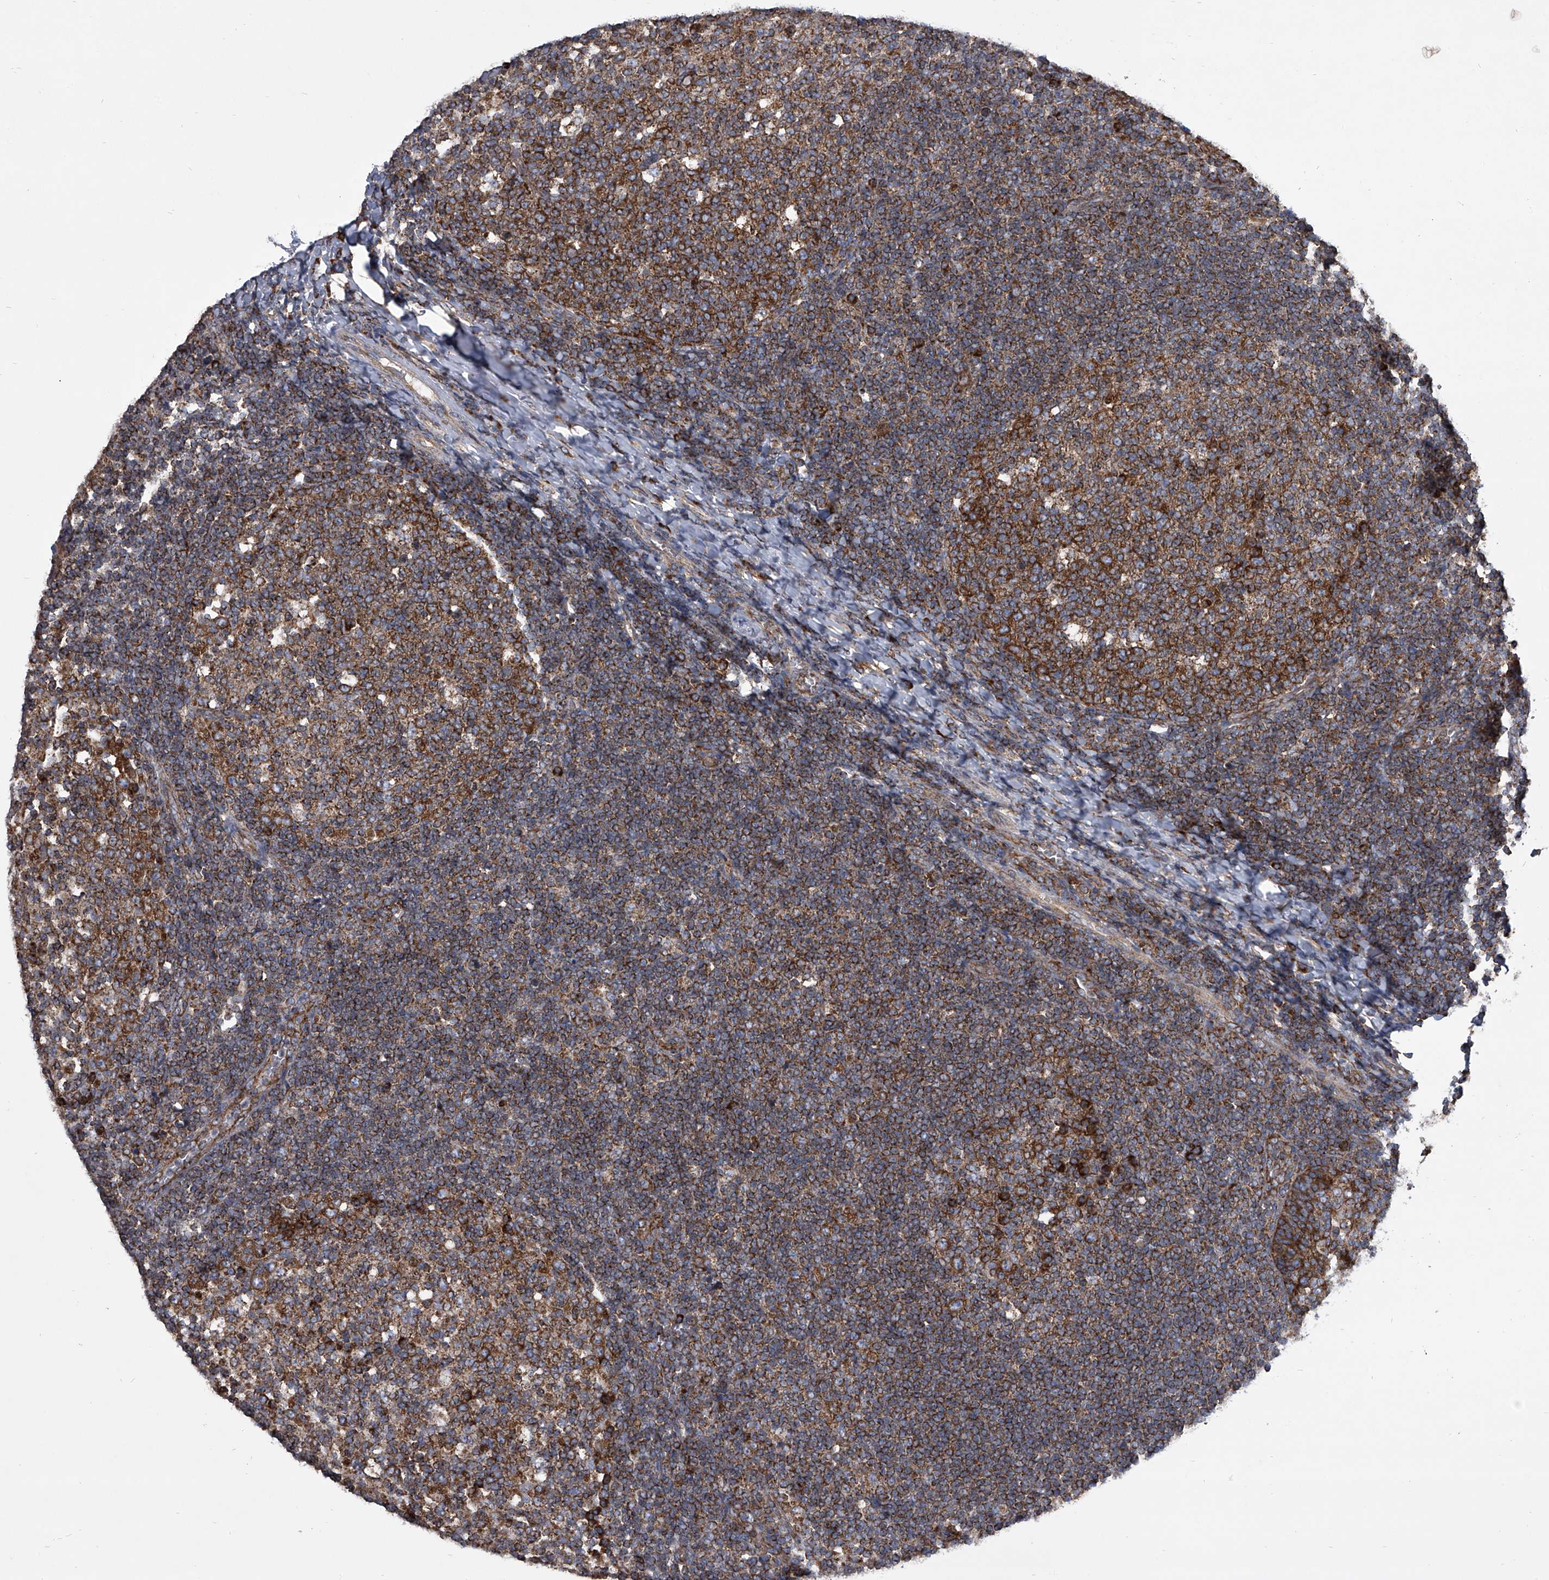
{"staining": {"intensity": "strong", "quantity": ">75%", "location": "cytoplasmic/membranous"}, "tissue": "tonsil", "cell_type": "Germinal center cells", "image_type": "normal", "snomed": [{"axis": "morphology", "description": "Normal tissue, NOS"}, {"axis": "topography", "description": "Tonsil"}], "caption": "Protein expression analysis of benign human tonsil reveals strong cytoplasmic/membranous staining in approximately >75% of germinal center cells. (Stains: DAB in brown, nuclei in blue, Microscopy: brightfield microscopy at high magnification).", "gene": "ZC3H15", "patient": {"sex": "female", "age": 19}}